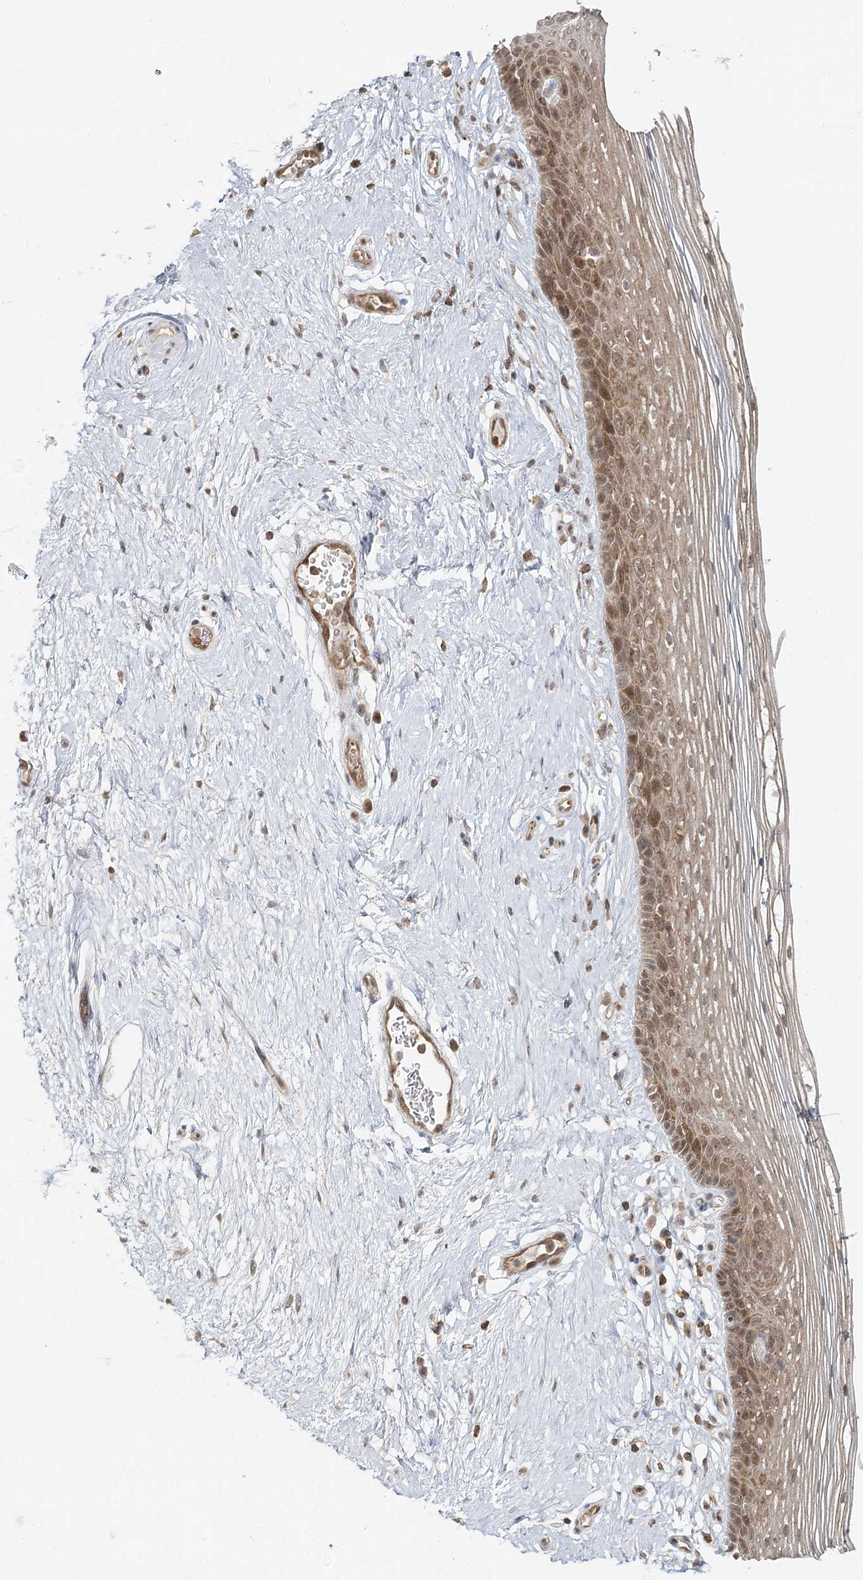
{"staining": {"intensity": "moderate", "quantity": ">75%", "location": "cytoplasmic/membranous,nuclear"}, "tissue": "vagina", "cell_type": "Squamous epithelial cells", "image_type": "normal", "snomed": [{"axis": "morphology", "description": "Normal tissue, NOS"}, {"axis": "topography", "description": "Vagina"}], "caption": "DAB (3,3'-diaminobenzidine) immunohistochemical staining of unremarkable vagina demonstrates moderate cytoplasmic/membranous,nuclear protein expression in about >75% of squamous epithelial cells. The protein is shown in brown color, while the nuclei are stained blue.", "gene": "FAM120B", "patient": {"sex": "female", "age": 46}}